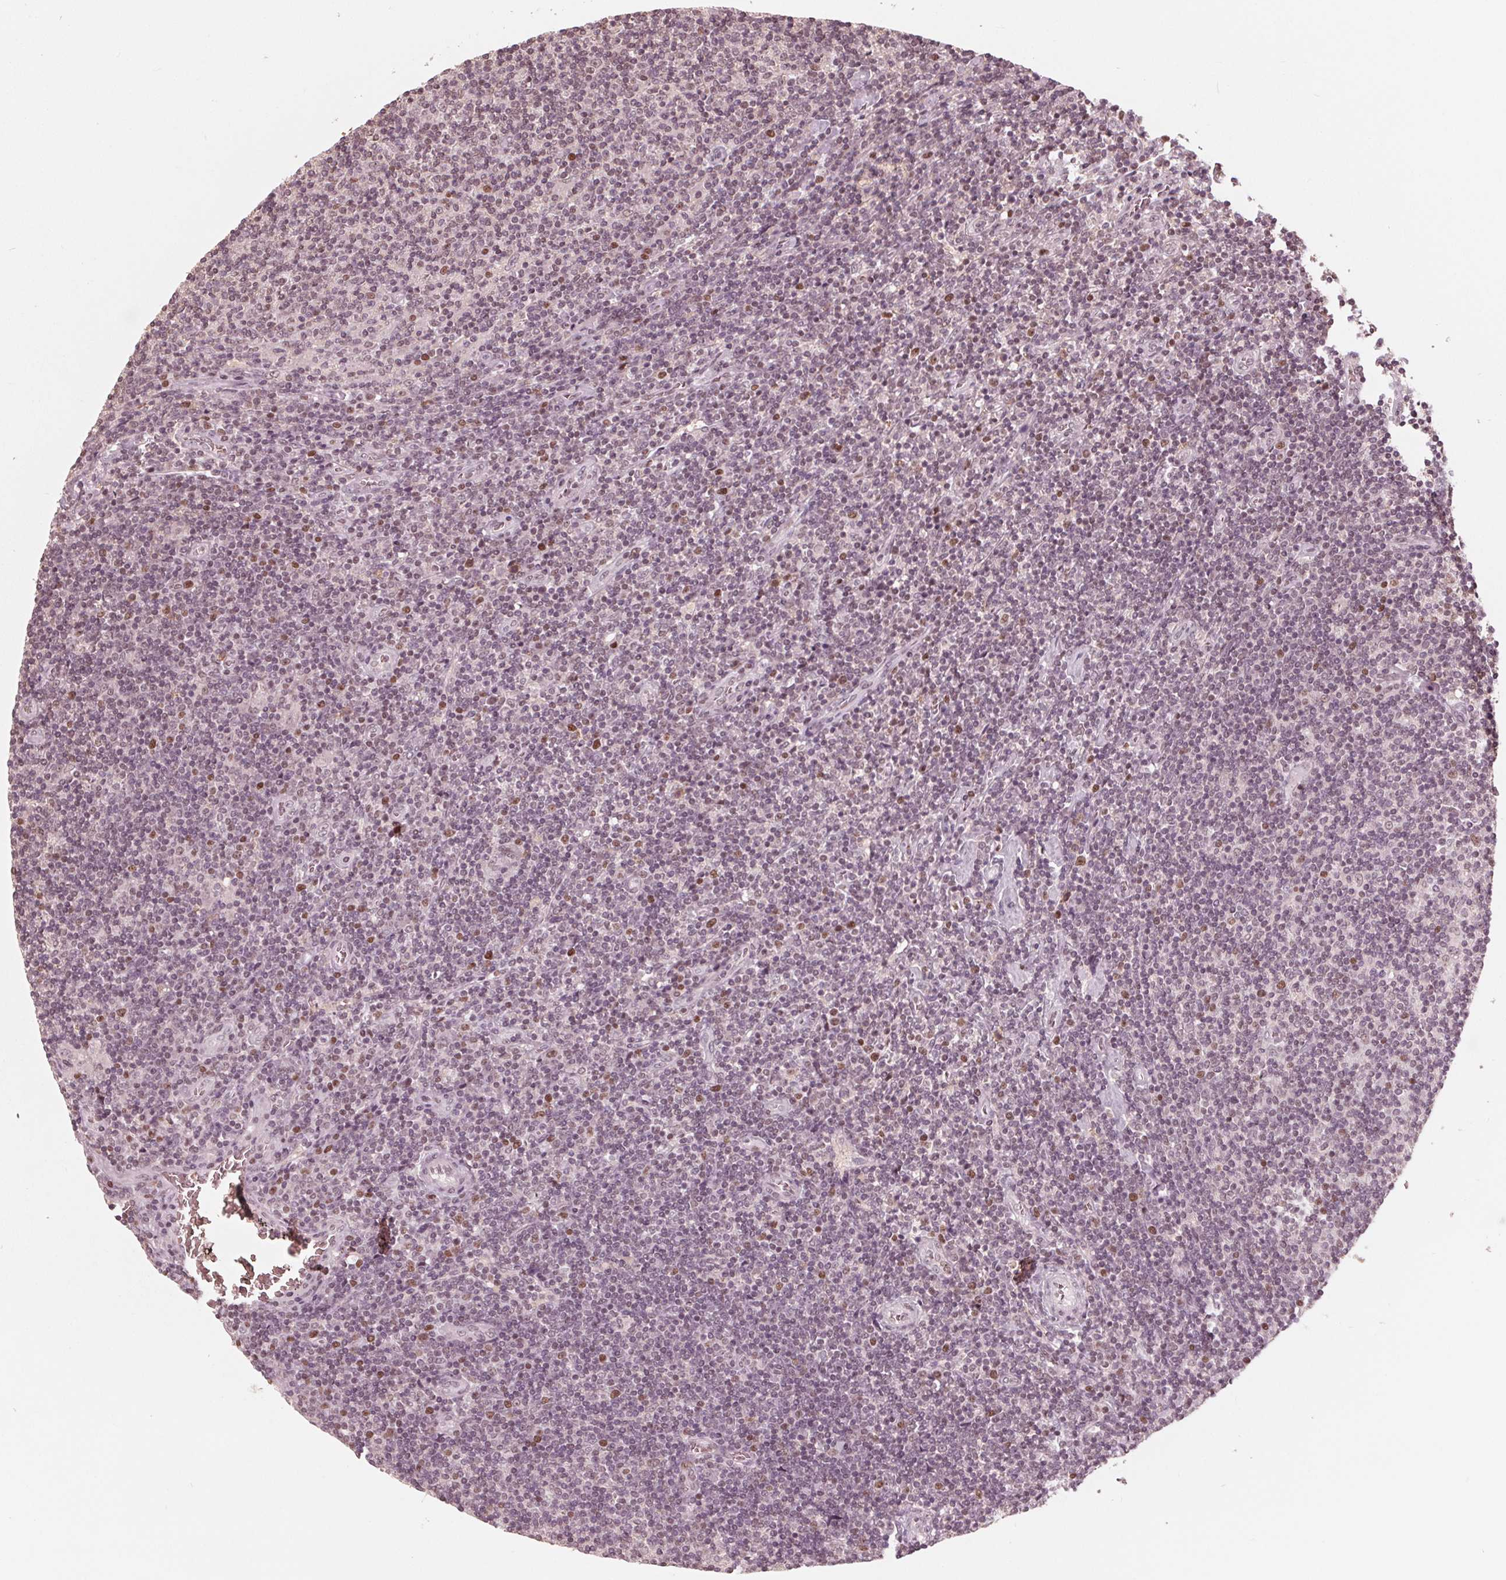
{"staining": {"intensity": "weak", "quantity": "25%-75%", "location": "nuclear"}, "tissue": "lymphoma", "cell_type": "Tumor cells", "image_type": "cancer", "snomed": [{"axis": "morphology", "description": "Hodgkin's disease, NOS"}, {"axis": "topography", "description": "Lymph node"}], "caption": "Human lymphoma stained for a protein (brown) shows weak nuclear positive expression in about 25%-75% of tumor cells.", "gene": "HIRIP3", "patient": {"sex": "male", "age": 40}}